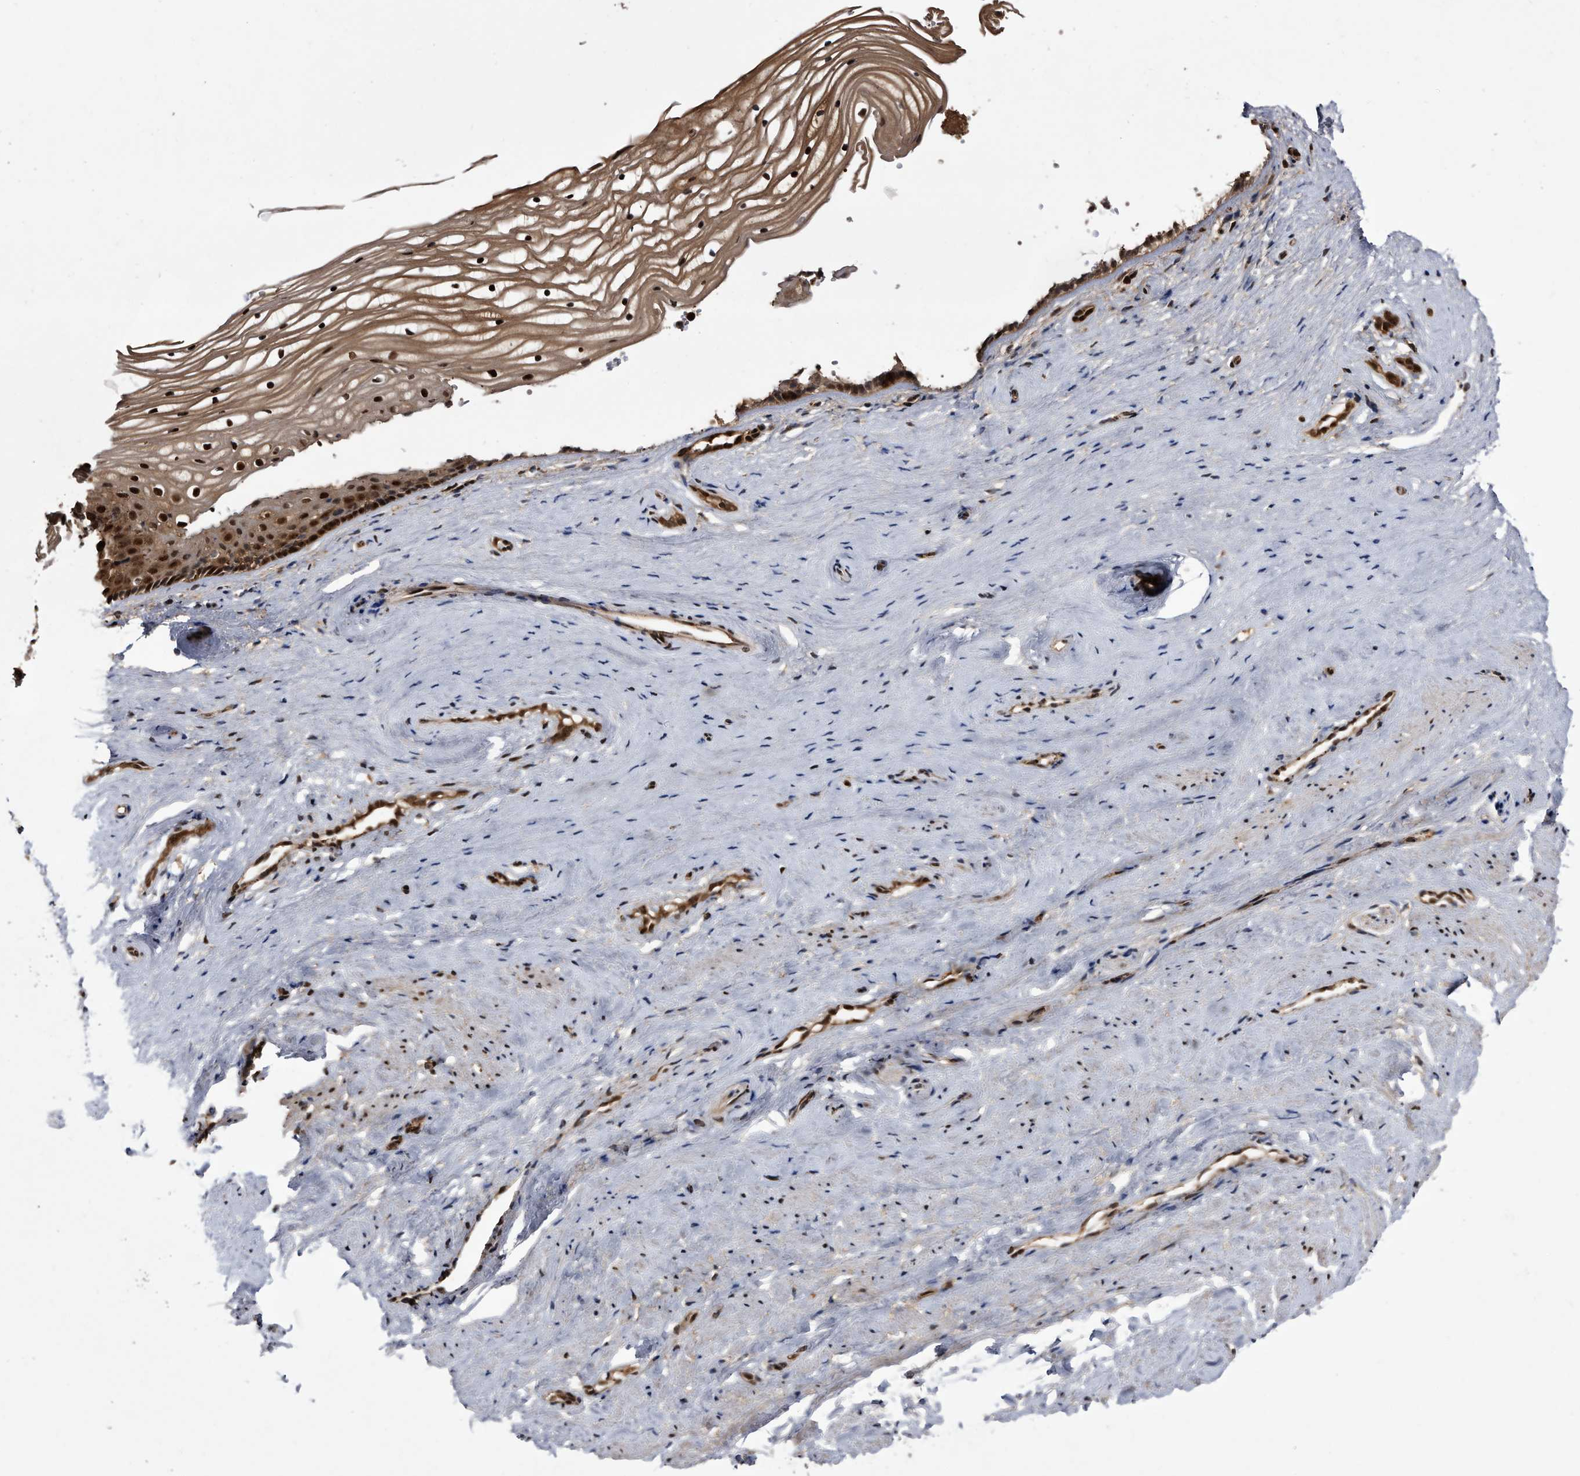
{"staining": {"intensity": "strong", "quantity": ">75%", "location": "cytoplasmic/membranous,nuclear"}, "tissue": "vagina", "cell_type": "Squamous epithelial cells", "image_type": "normal", "snomed": [{"axis": "morphology", "description": "Normal tissue, NOS"}, {"axis": "topography", "description": "Vagina"}], "caption": "Unremarkable vagina exhibits strong cytoplasmic/membranous,nuclear positivity in about >75% of squamous epithelial cells (DAB (3,3'-diaminobenzidine) IHC, brown staining for protein, blue staining for nuclei)..", "gene": "RAD23B", "patient": {"sex": "female", "age": 46}}